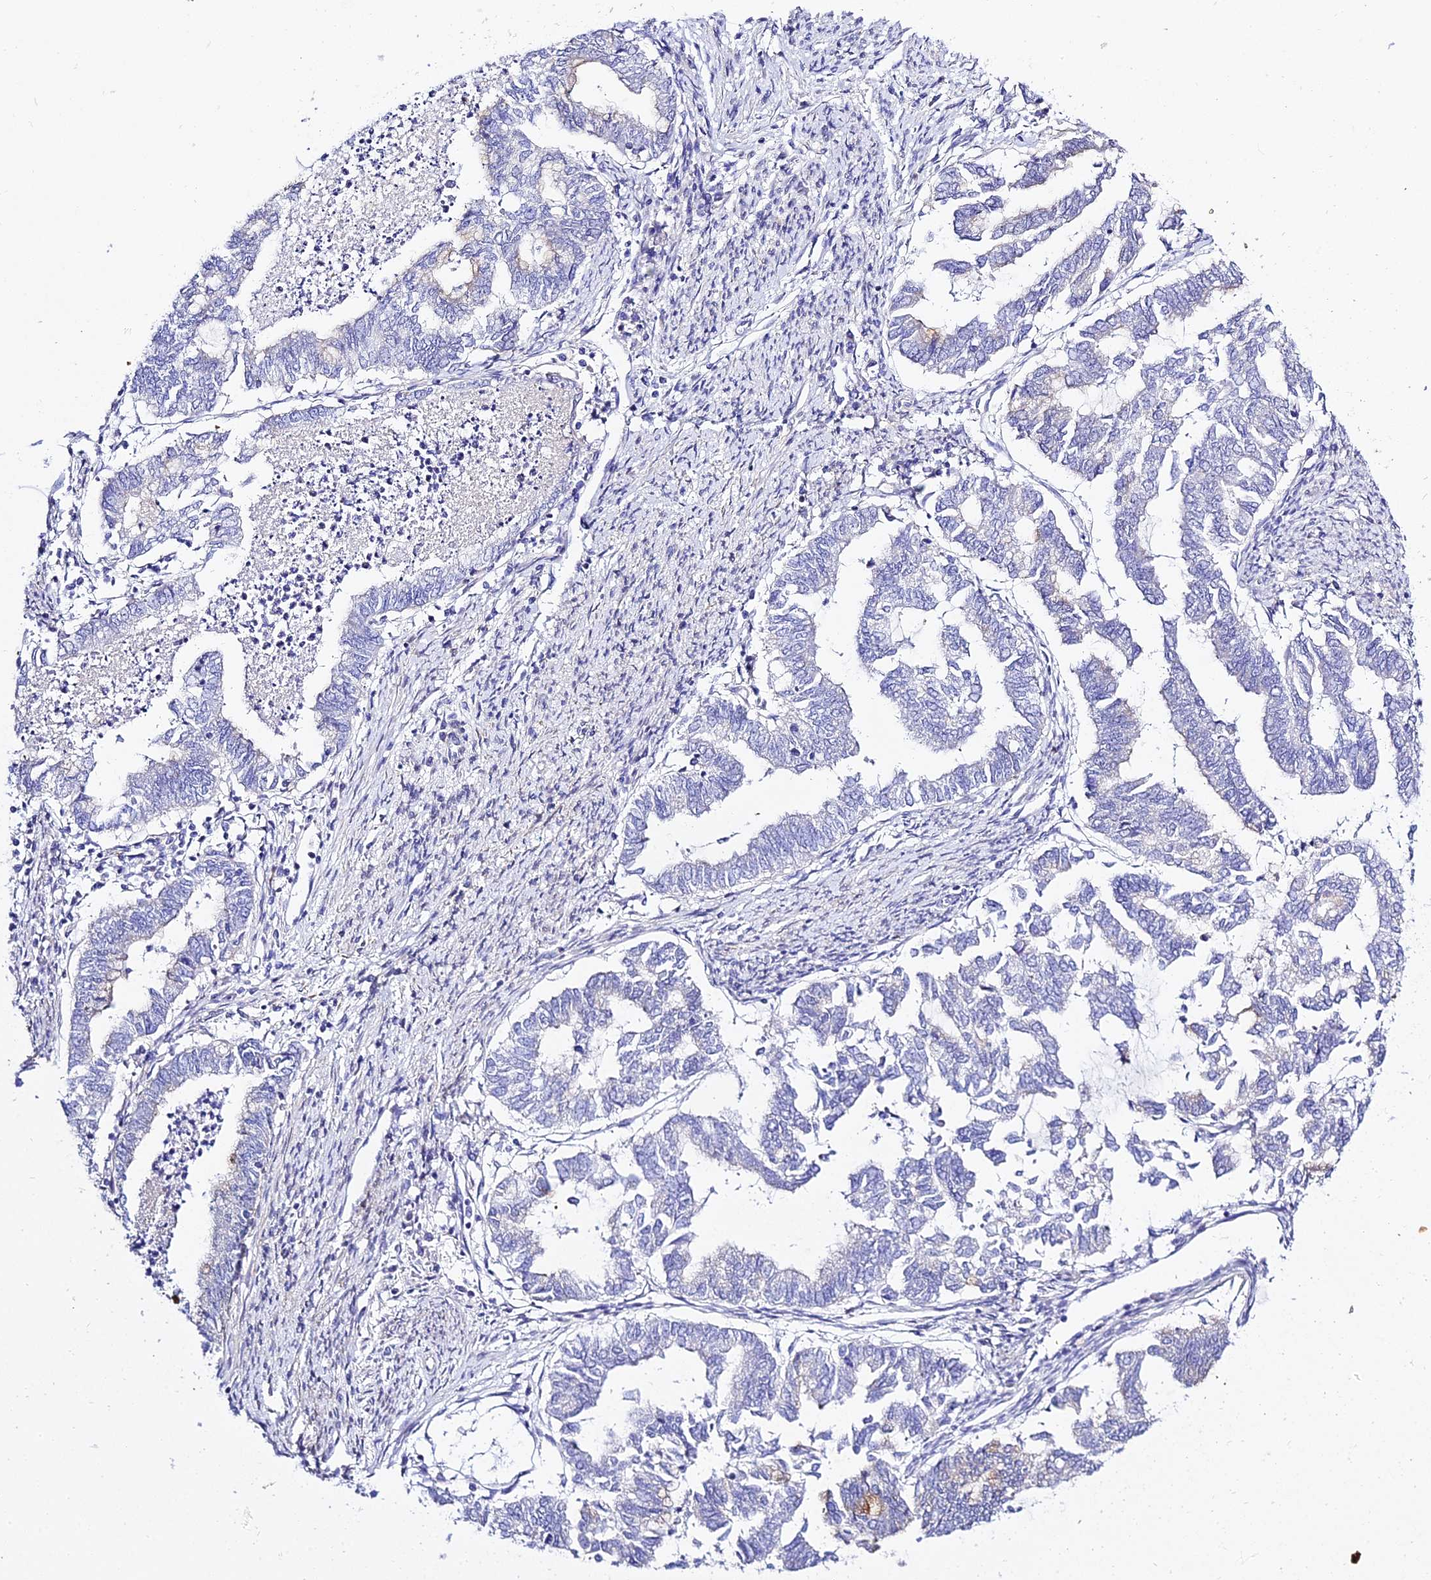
{"staining": {"intensity": "negative", "quantity": "none", "location": "none"}, "tissue": "endometrial cancer", "cell_type": "Tumor cells", "image_type": "cancer", "snomed": [{"axis": "morphology", "description": "Adenocarcinoma, NOS"}, {"axis": "topography", "description": "Endometrium"}], "caption": "This histopathology image is of endometrial adenocarcinoma stained with immunohistochemistry to label a protein in brown with the nuclei are counter-stained blue. There is no staining in tumor cells. The staining is performed using DAB brown chromogen with nuclei counter-stained in using hematoxylin.", "gene": "ZNF628", "patient": {"sex": "female", "age": 79}}